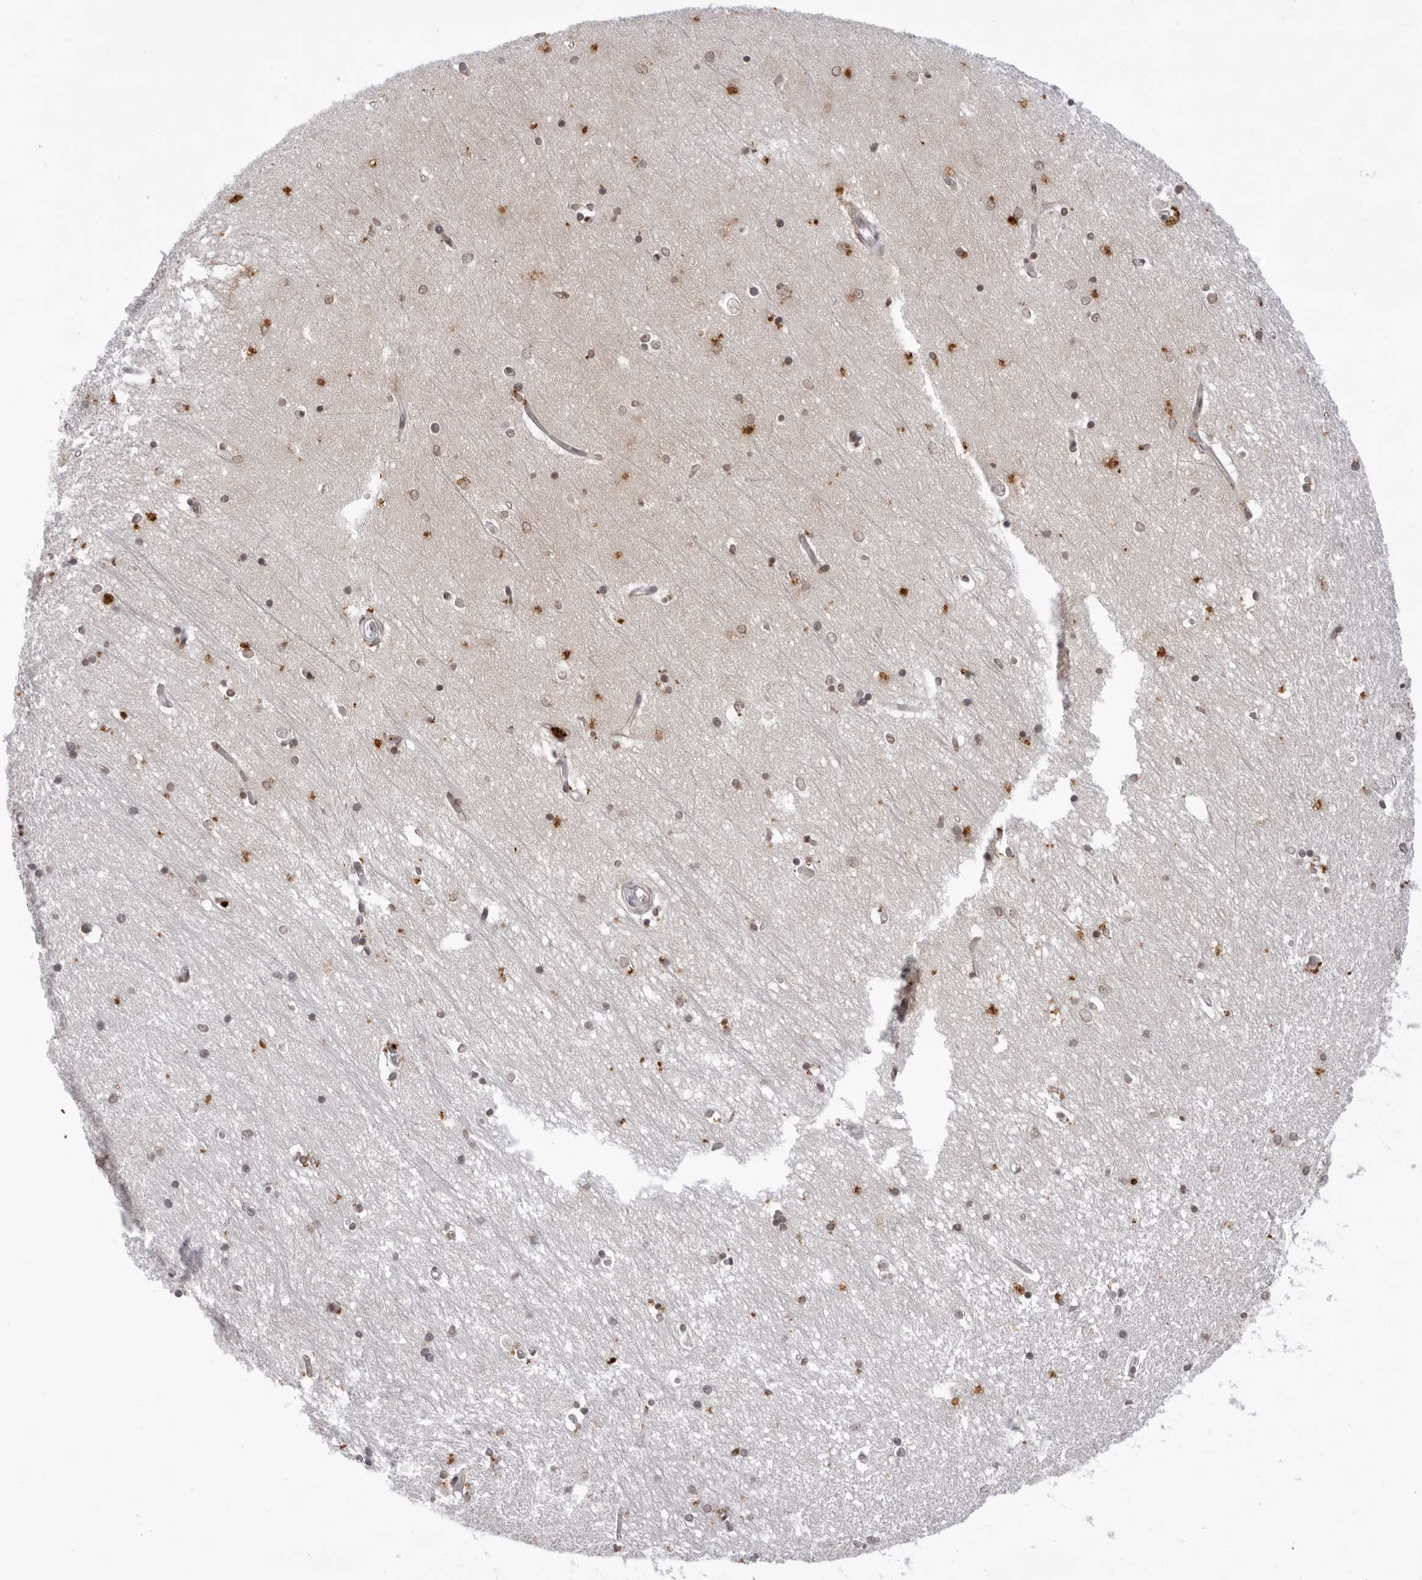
{"staining": {"intensity": "moderate", "quantity": "<25%", "location": "cytoplasmic/membranous"}, "tissue": "hippocampus", "cell_type": "Glial cells", "image_type": "normal", "snomed": [{"axis": "morphology", "description": "Normal tissue, NOS"}, {"axis": "topography", "description": "Hippocampus"}], "caption": "A high-resolution micrograph shows IHC staining of benign hippocampus, which reveals moderate cytoplasmic/membranous expression in about <25% of glial cells. The protein of interest is shown in brown color, while the nuclei are stained blue.", "gene": "NTM", "patient": {"sex": "male", "age": 45}}